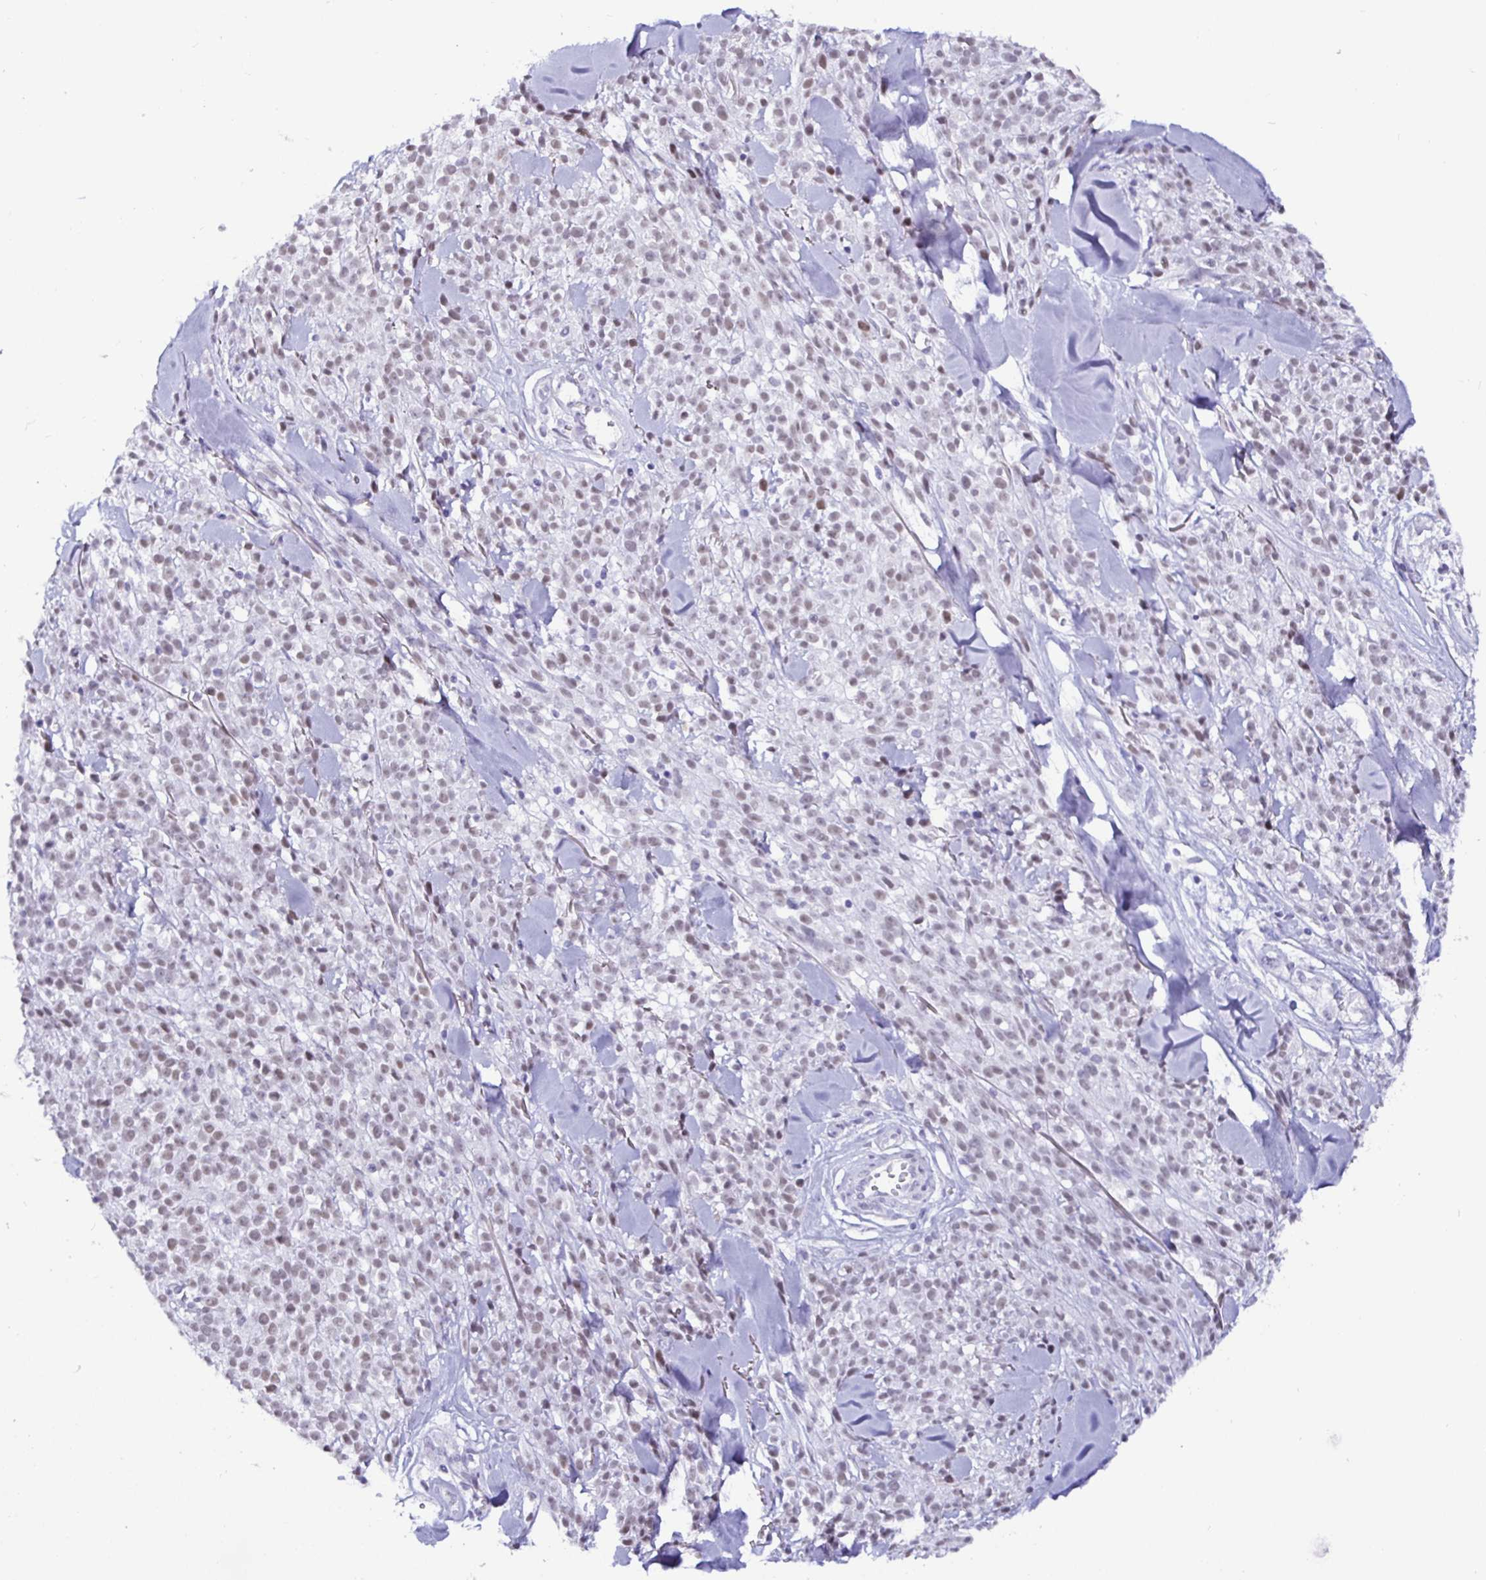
{"staining": {"intensity": "weak", "quantity": ">75%", "location": "nuclear"}, "tissue": "melanoma", "cell_type": "Tumor cells", "image_type": "cancer", "snomed": [{"axis": "morphology", "description": "Malignant melanoma, NOS"}, {"axis": "topography", "description": "Skin"}, {"axis": "topography", "description": "Skin of trunk"}], "caption": "This histopathology image shows IHC staining of melanoma, with low weak nuclear expression in about >75% of tumor cells.", "gene": "NUP188", "patient": {"sex": "male", "age": 74}}